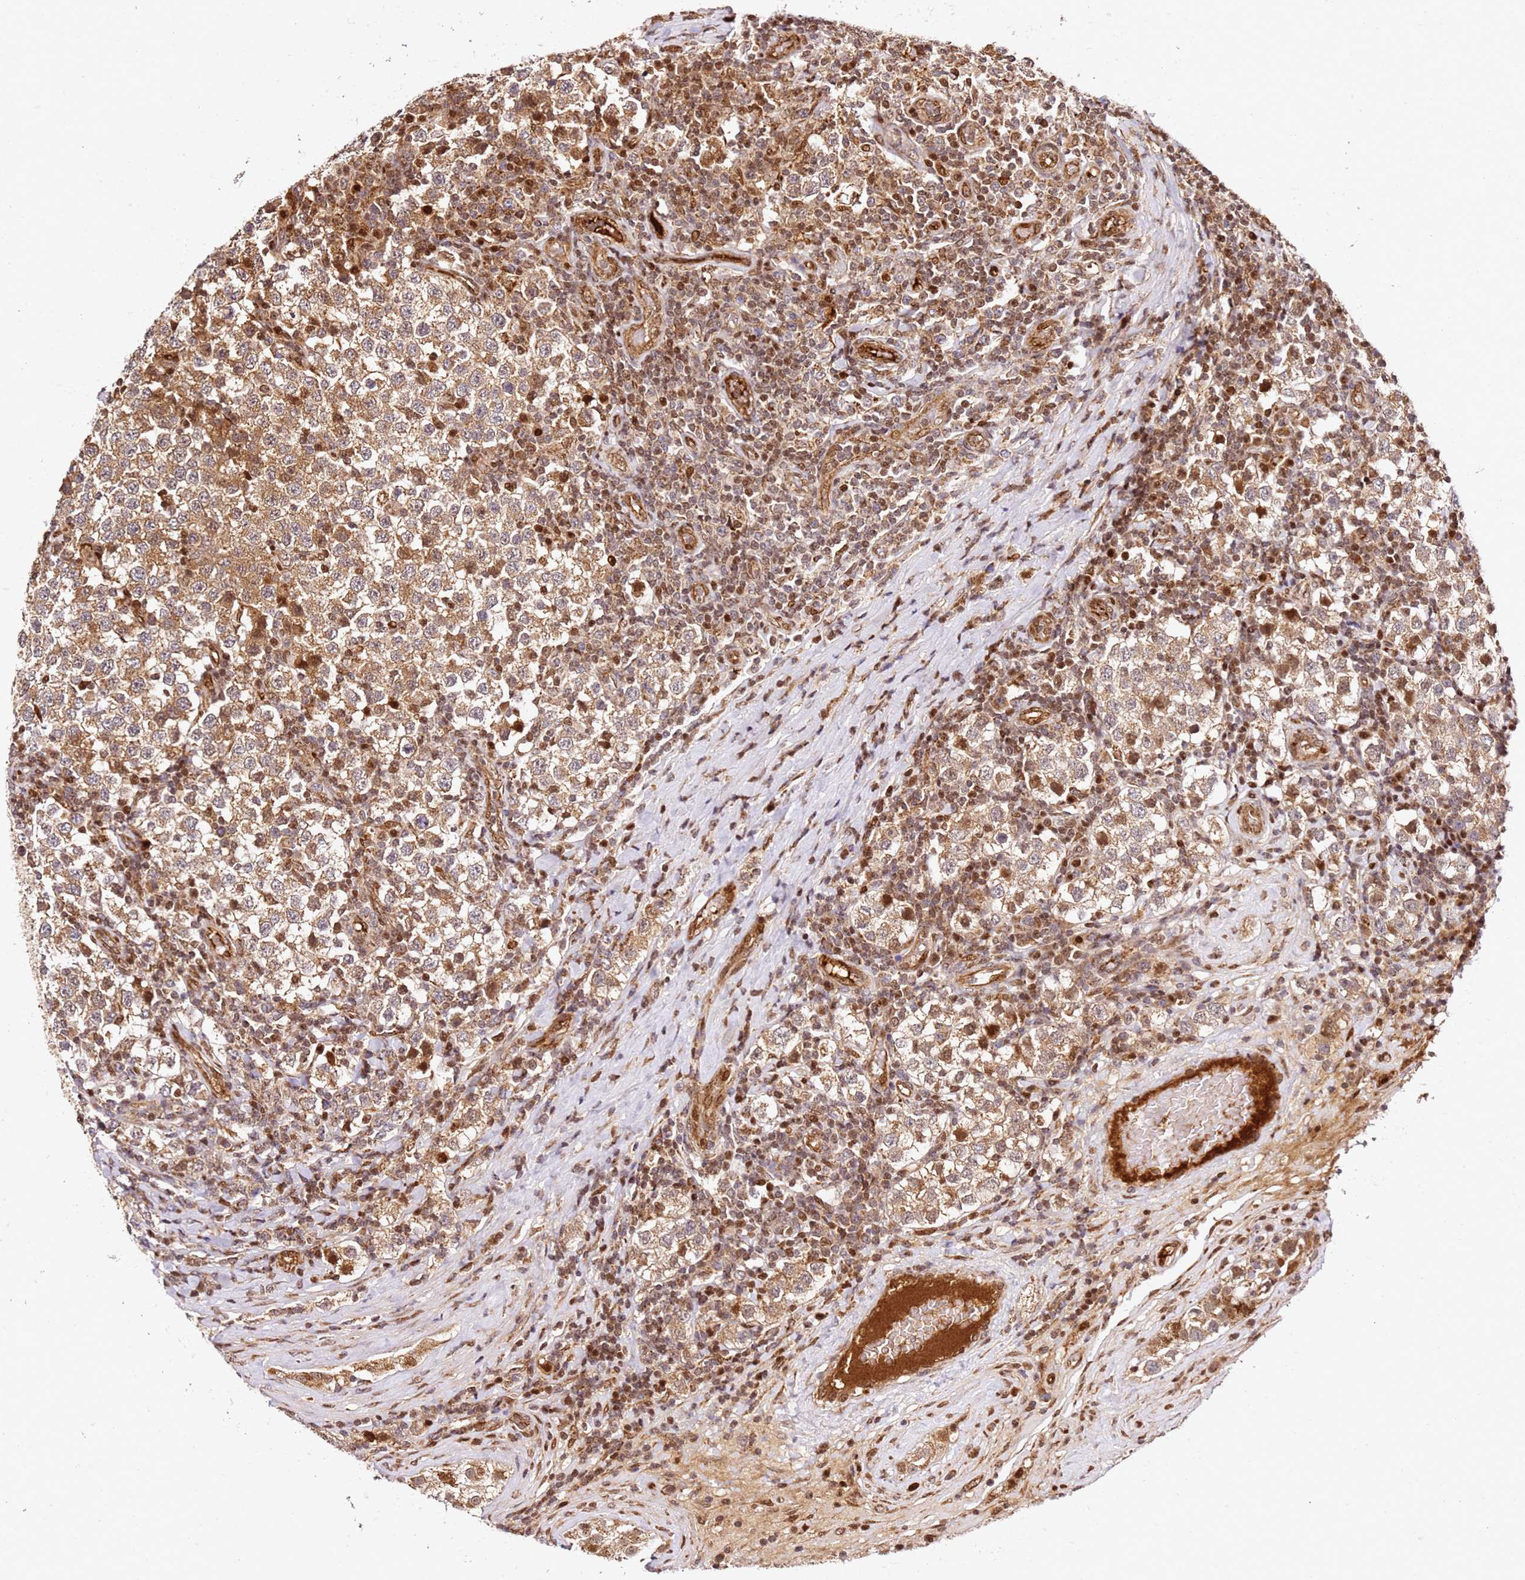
{"staining": {"intensity": "moderate", "quantity": ">75%", "location": "cytoplasmic/membranous,nuclear"}, "tissue": "testis cancer", "cell_type": "Tumor cells", "image_type": "cancer", "snomed": [{"axis": "morphology", "description": "Seminoma, NOS"}, {"axis": "topography", "description": "Testis"}], "caption": "Human seminoma (testis) stained with a brown dye exhibits moderate cytoplasmic/membranous and nuclear positive positivity in about >75% of tumor cells.", "gene": "SMOX", "patient": {"sex": "male", "age": 34}}